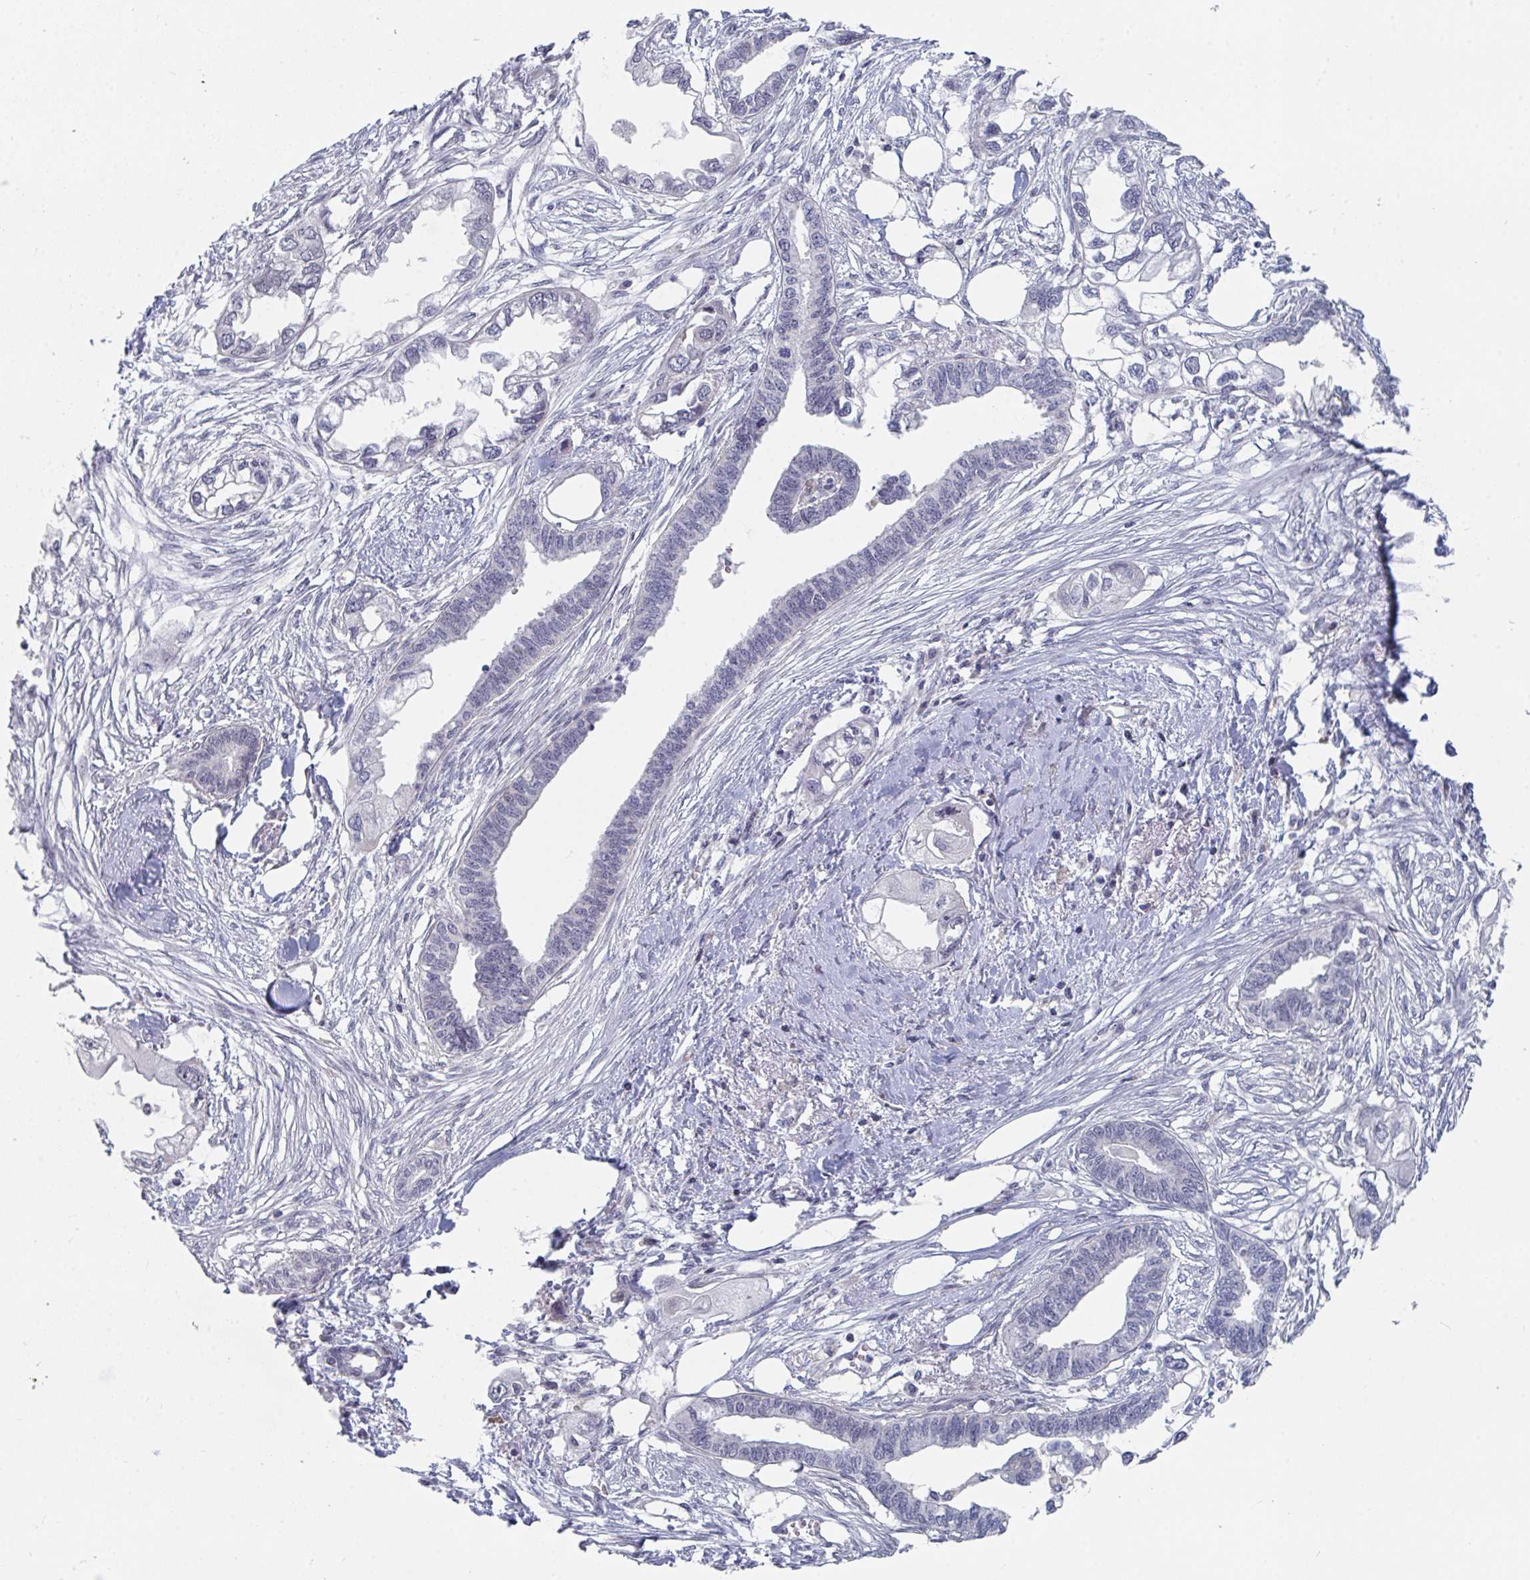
{"staining": {"intensity": "negative", "quantity": "none", "location": "none"}, "tissue": "endometrial cancer", "cell_type": "Tumor cells", "image_type": "cancer", "snomed": [{"axis": "morphology", "description": "Adenocarcinoma, NOS"}, {"axis": "morphology", "description": "Adenocarcinoma, metastatic, NOS"}, {"axis": "topography", "description": "Adipose tissue"}, {"axis": "topography", "description": "Endometrium"}], "caption": "High magnification brightfield microscopy of endometrial adenocarcinoma stained with DAB (brown) and counterstained with hematoxylin (blue): tumor cells show no significant expression. (Stains: DAB (3,3'-diaminobenzidine) immunohistochemistry (IHC) with hematoxylin counter stain, Microscopy: brightfield microscopy at high magnification).", "gene": "CENPT", "patient": {"sex": "female", "age": 67}}